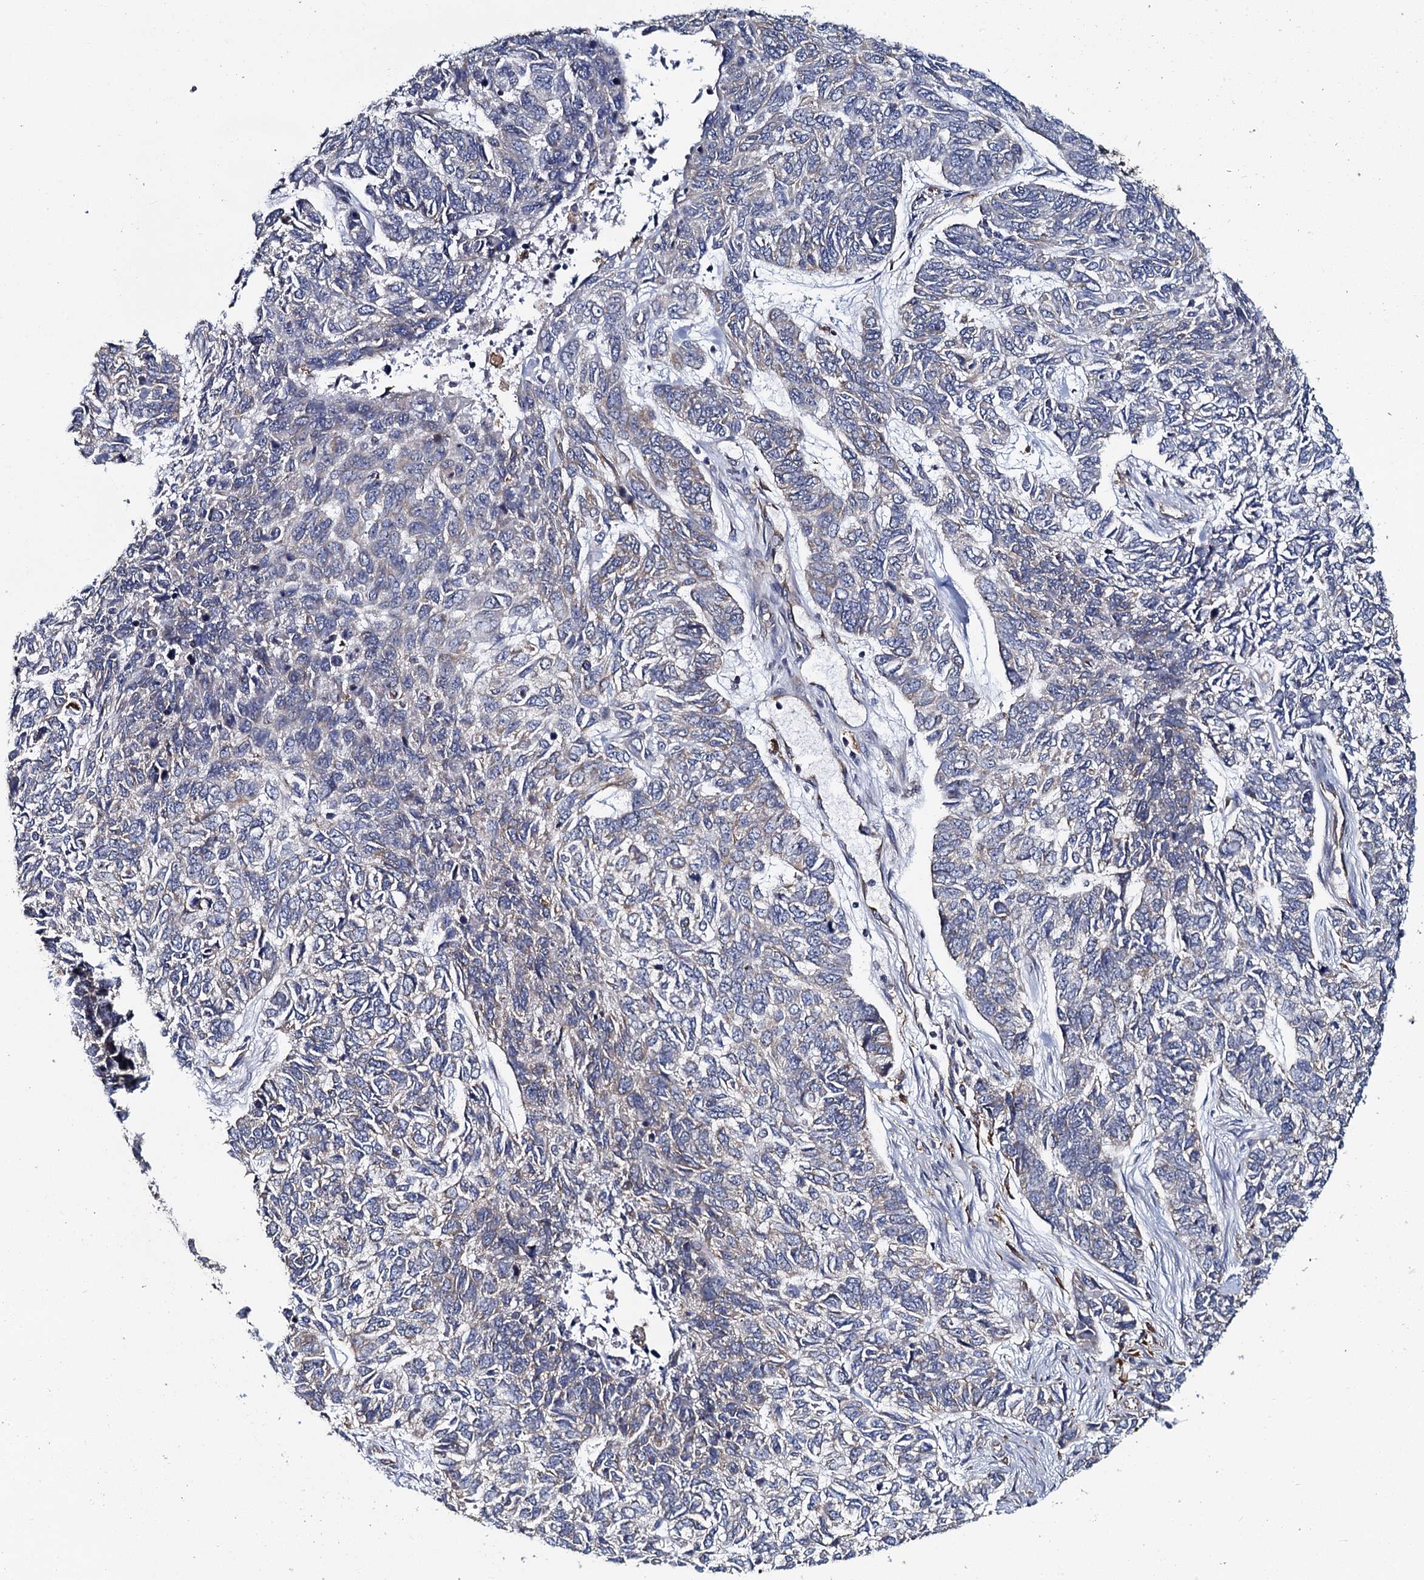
{"staining": {"intensity": "negative", "quantity": "none", "location": "none"}, "tissue": "skin cancer", "cell_type": "Tumor cells", "image_type": "cancer", "snomed": [{"axis": "morphology", "description": "Basal cell carcinoma"}, {"axis": "topography", "description": "Skin"}], "caption": "Immunohistochemical staining of skin cancer demonstrates no significant expression in tumor cells.", "gene": "TMEM151A", "patient": {"sex": "female", "age": 65}}